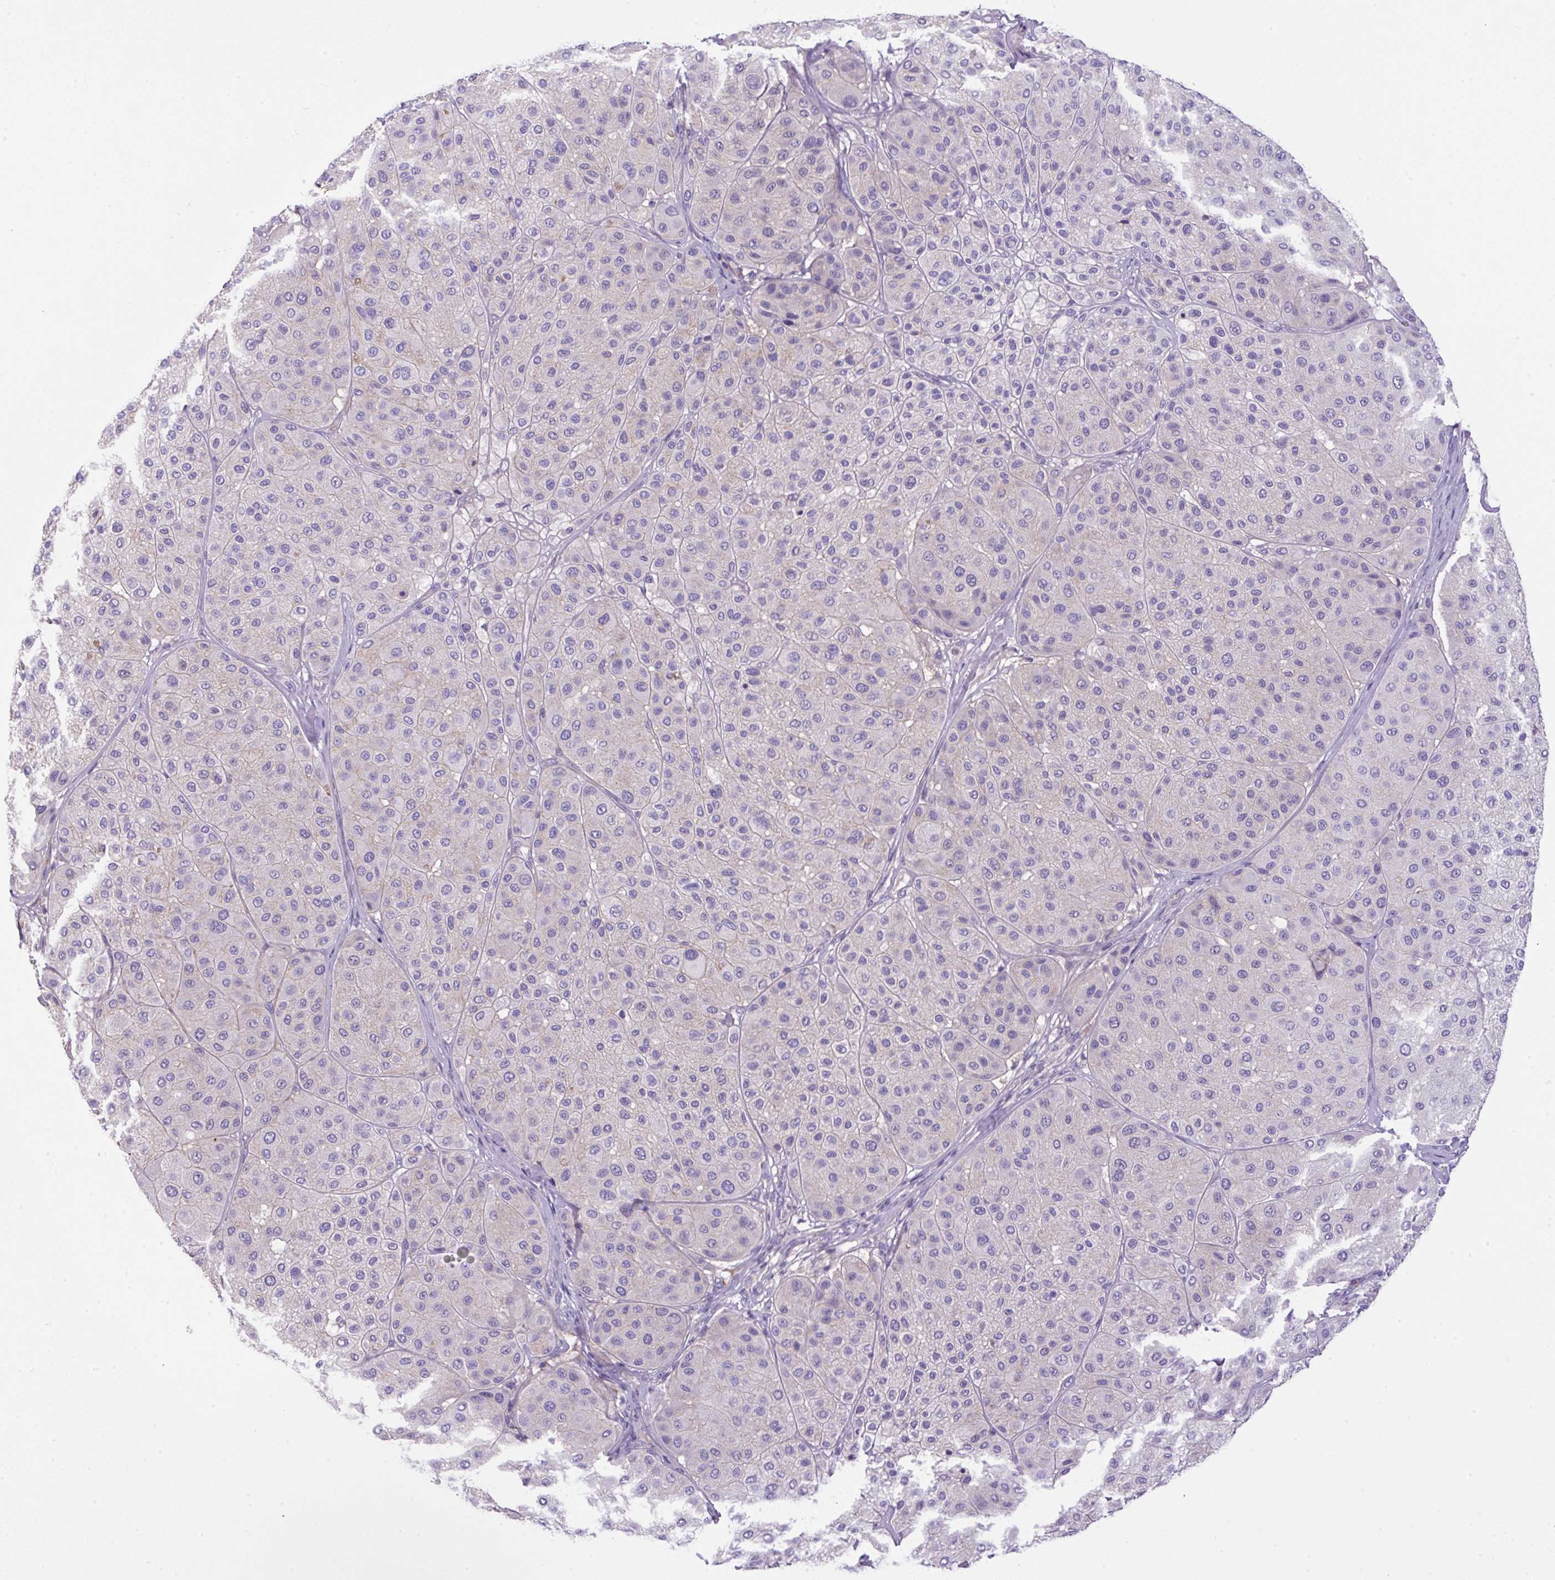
{"staining": {"intensity": "negative", "quantity": "none", "location": "none"}, "tissue": "melanoma", "cell_type": "Tumor cells", "image_type": "cancer", "snomed": [{"axis": "morphology", "description": "Malignant melanoma, Metastatic site"}, {"axis": "topography", "description": "Smooth muscle"}], "caption": "A micrograph of human malignant melanoma (metastatic site) is negative for staining in tumor cells. (Stains: DAB (3,3'-diaminobenzidine) immunohistochemistry (IHC) with hematoxylin counter stain, Microscopy: brightfield microscopy at high magnification).", "gene": "NPTN", "patient": {"sex": "male", "age": 41}}